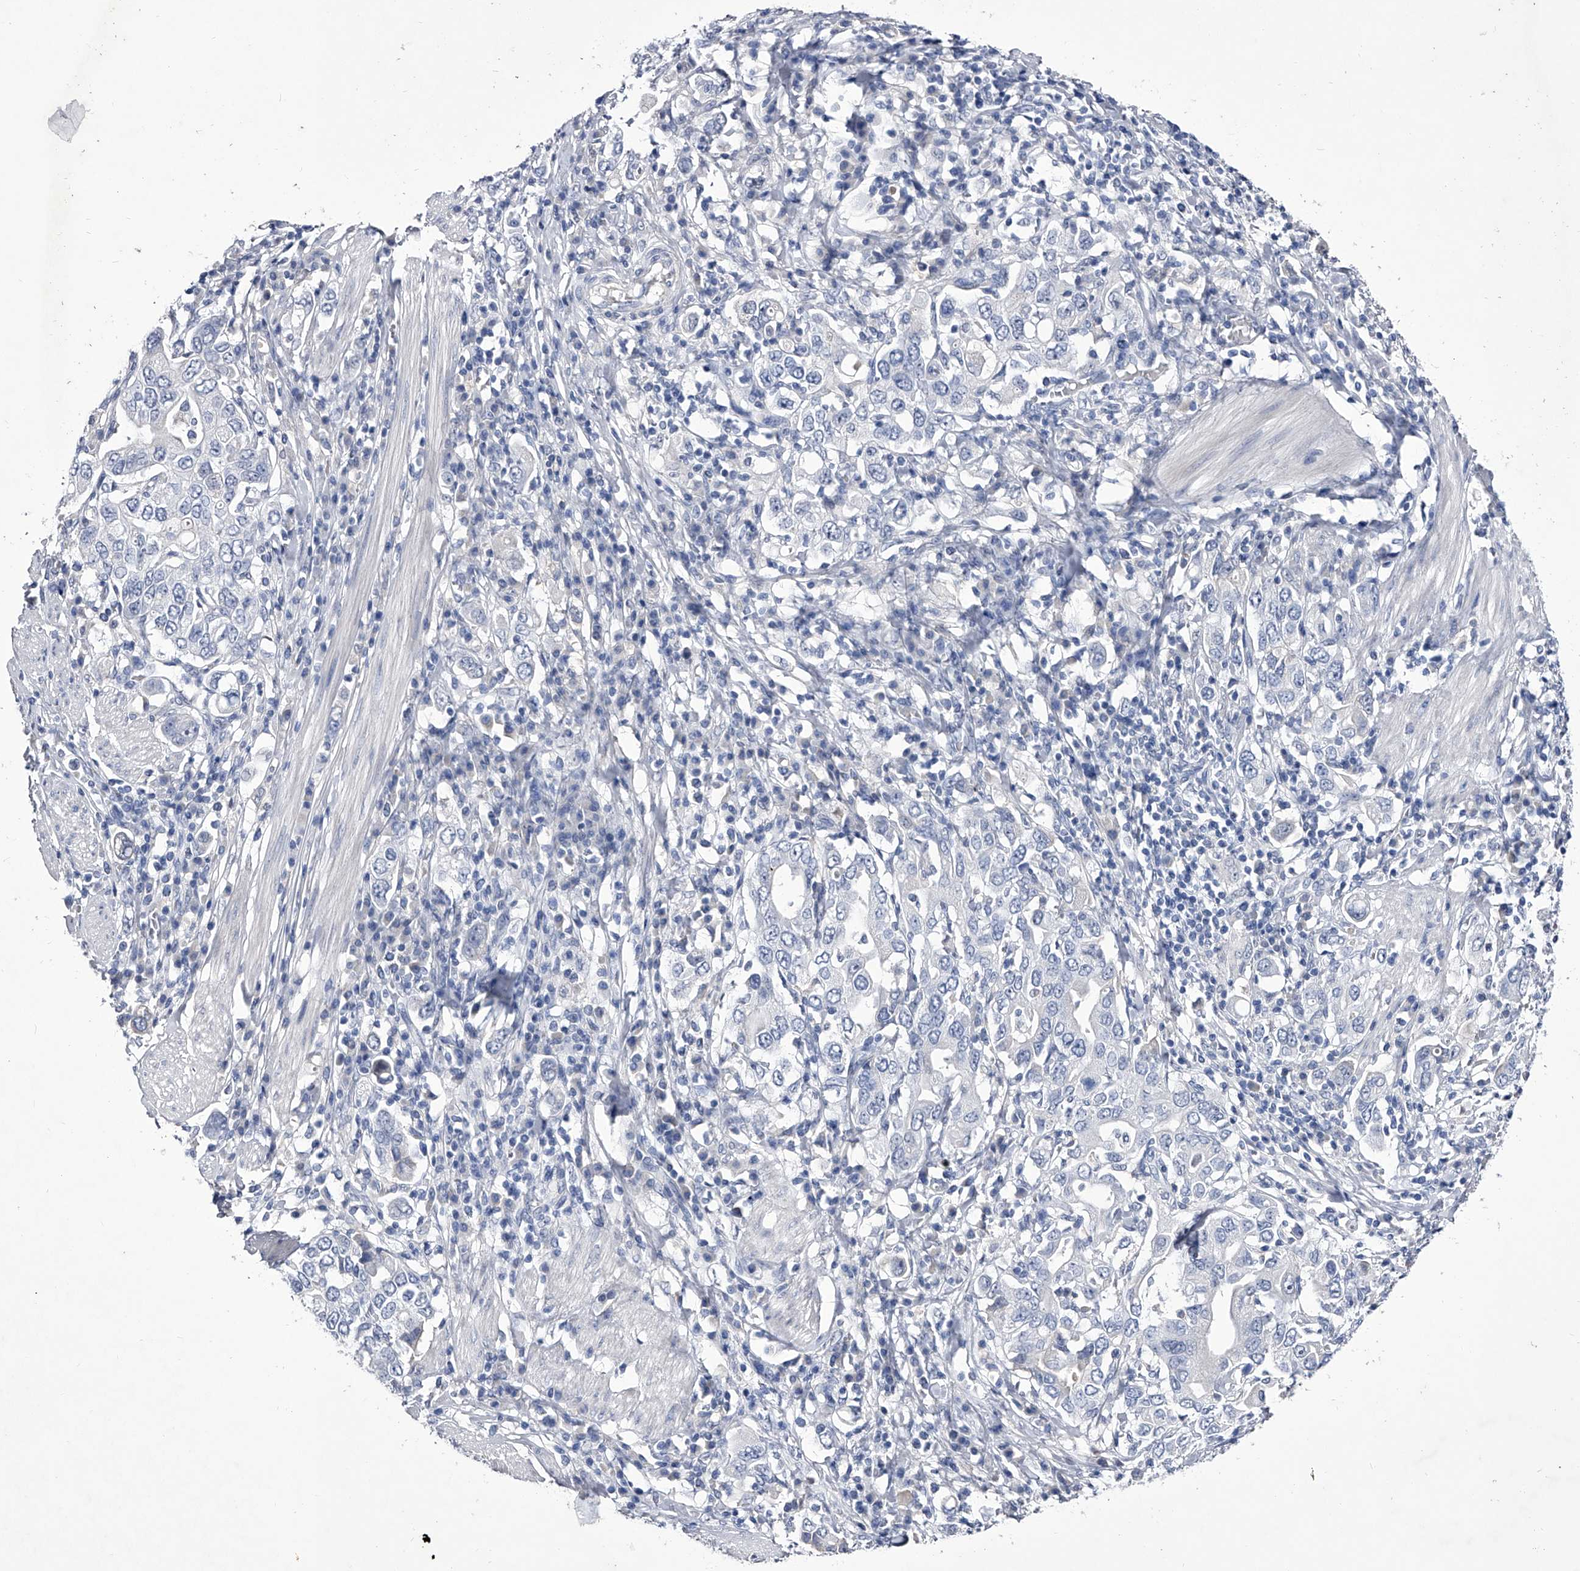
{"staining": {"intensity": "negative", "quantity": "none", "location": "none"}, "tissue": "stomach cancer", "cell_type": "Tumor cells", "image_type": "cancer", "snomed": [{"axis": "morphology", "description": "Adenocarcinoma, NOS"}, {"axis": "topography", "description": "Stomach, upper"}], "caption": "Protein analysis of stomach adenocarcinoma exhibits no significant expression in tumor cells. The staining was performed using DAB to visualize the protein expression in brown, while the nuclei were stained in blue with hematoxylin (Magnification: 20x).", "gene": "CRISP2", "patient": {"sex": "male", "age": 62}}